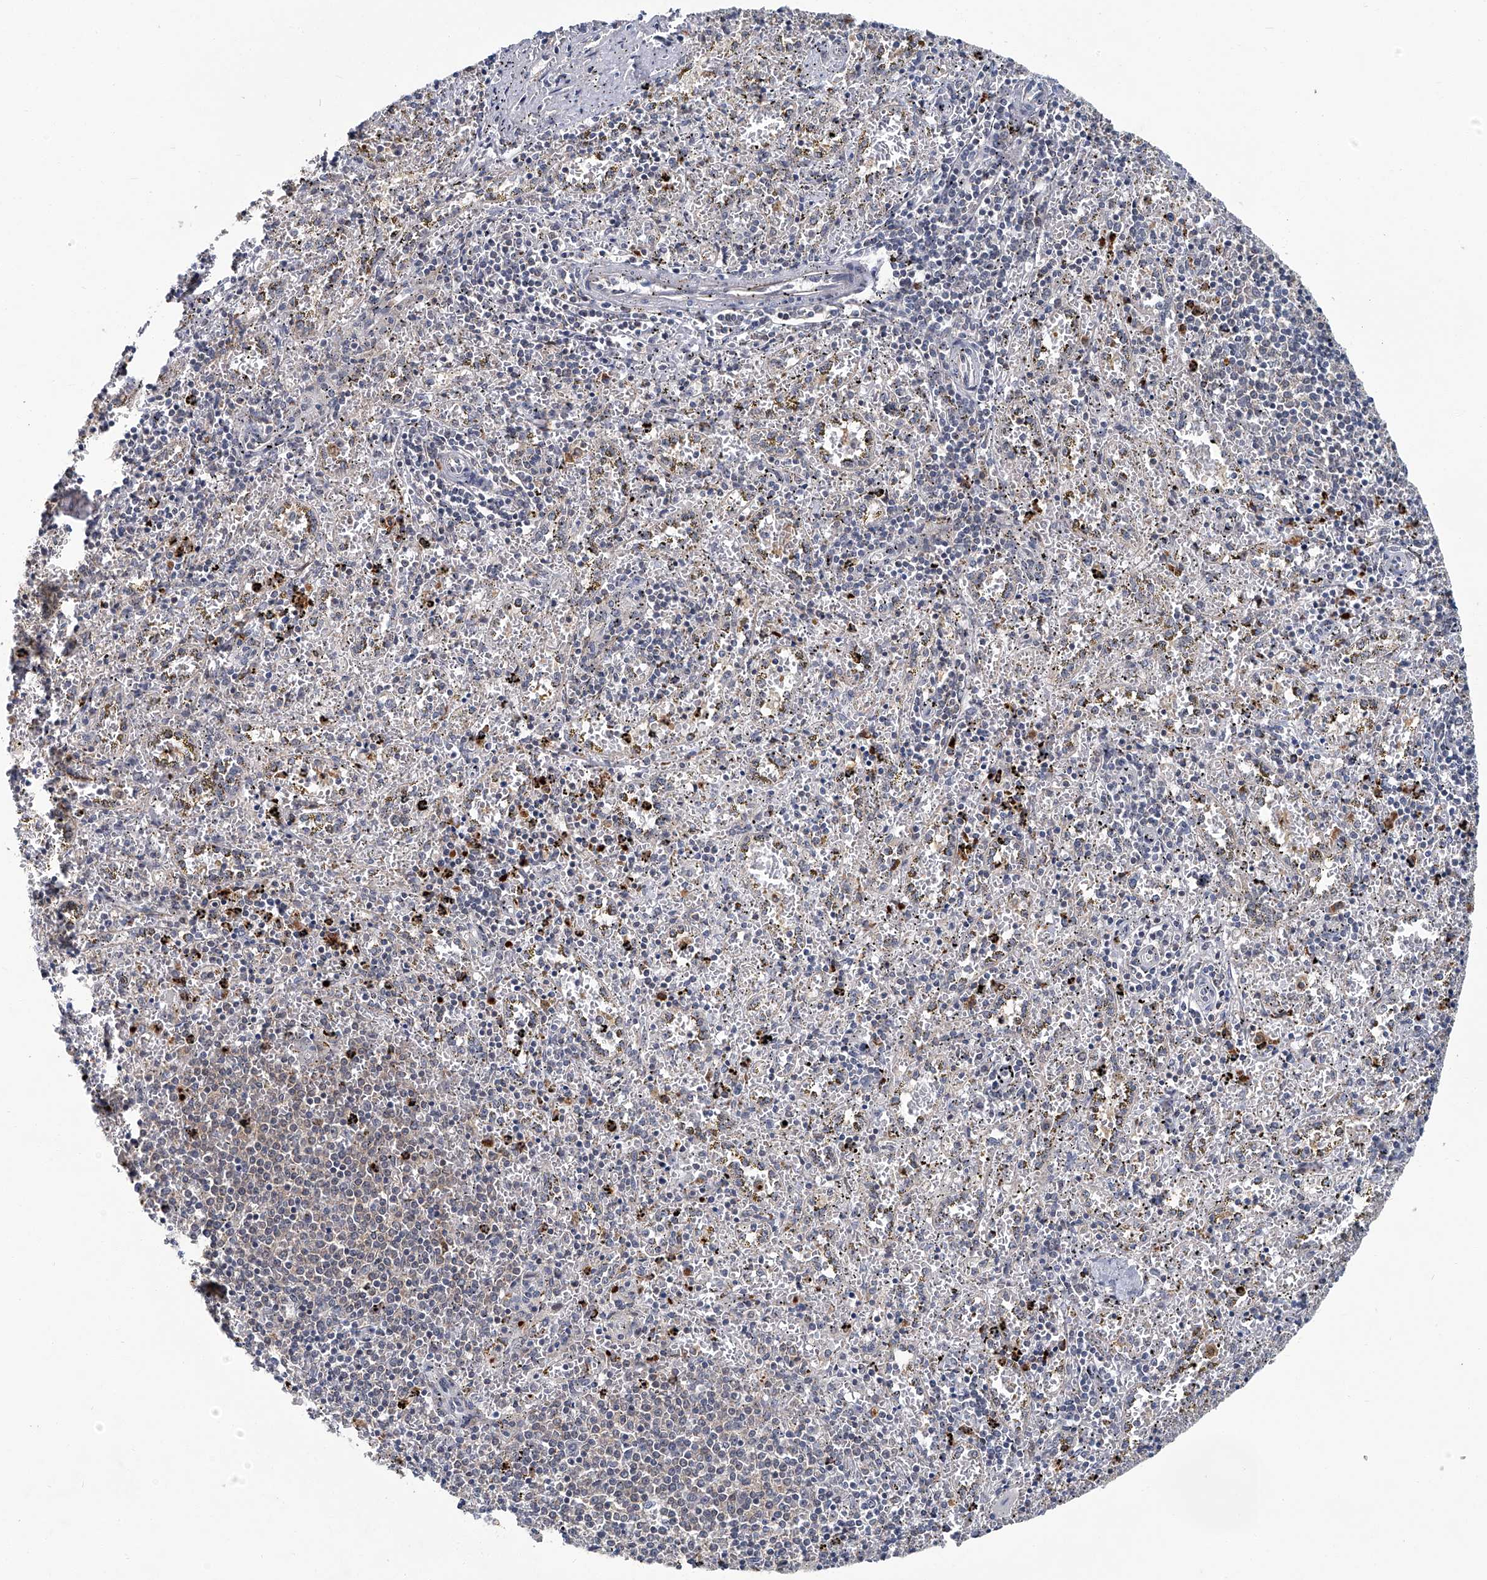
{"staining": {"intensity": "moderate", "quantity": "25%-75%", "location": "cytoplasmic/membranous"}, "tissue": "spleen", "cell_type": "Cells in red pulp", "image_type": "normal", "snomed": [{"axis": "morphology", "description": "Normal tissue, NOS"}, {"axis": "topography", "description": "Spleen"}], "caption": "An immunohistochemistry micrograph of unremarkable tissue is shown. Protein staining in brown labels moderate cytoplasmic/membranous positivity in spleen within cells in red pulp.", "gene": "AKNAD1", "patient": {"sex": "male", "age": 11}}